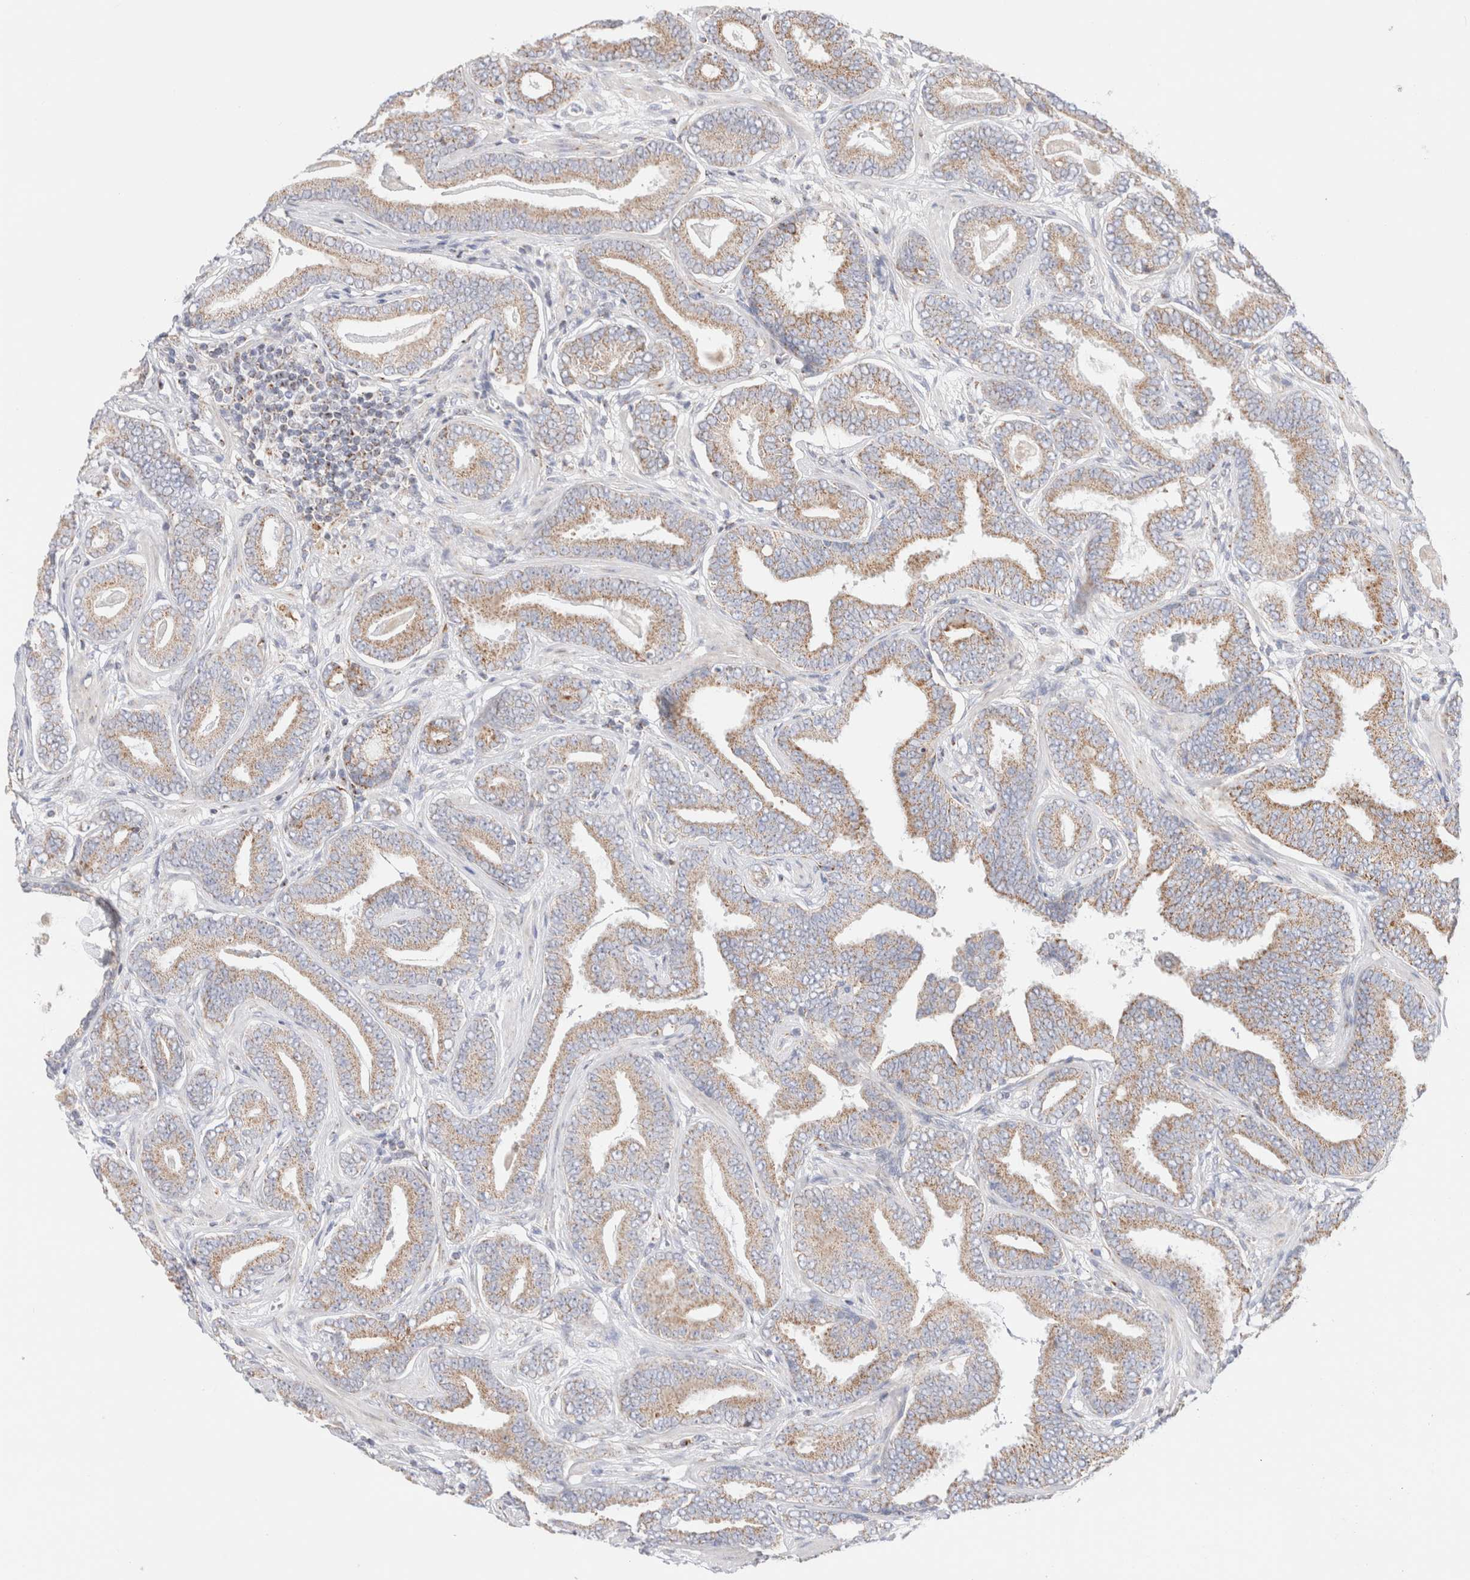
{"staining": {"intensity": "weak", "quantity": ">75%", "location": "cytoplasmic/membranous"}, "tissue": "prostate cancer", "cell_type": "Tumor cells", "image_type": "cancer", "snomed": [{"axis": "morphology", "description": "Adenocarcinoma, Low grade"}, {"axis": "topography", "description": "Prostate"}], "caption": "Tumor cells reveal low levels of weak cytoplasmic/membranous expression in about >75% of cells in prostate low-grade adenocarcinoma. The staining was performed using DAB (3,3'-diaminobenzidine), with brown indicating positive protein expression. Nuclei are stained blue with hematoxylin.", "gene": "ATP6V1C1", "patient": {"sex": "male", "age": 62}}